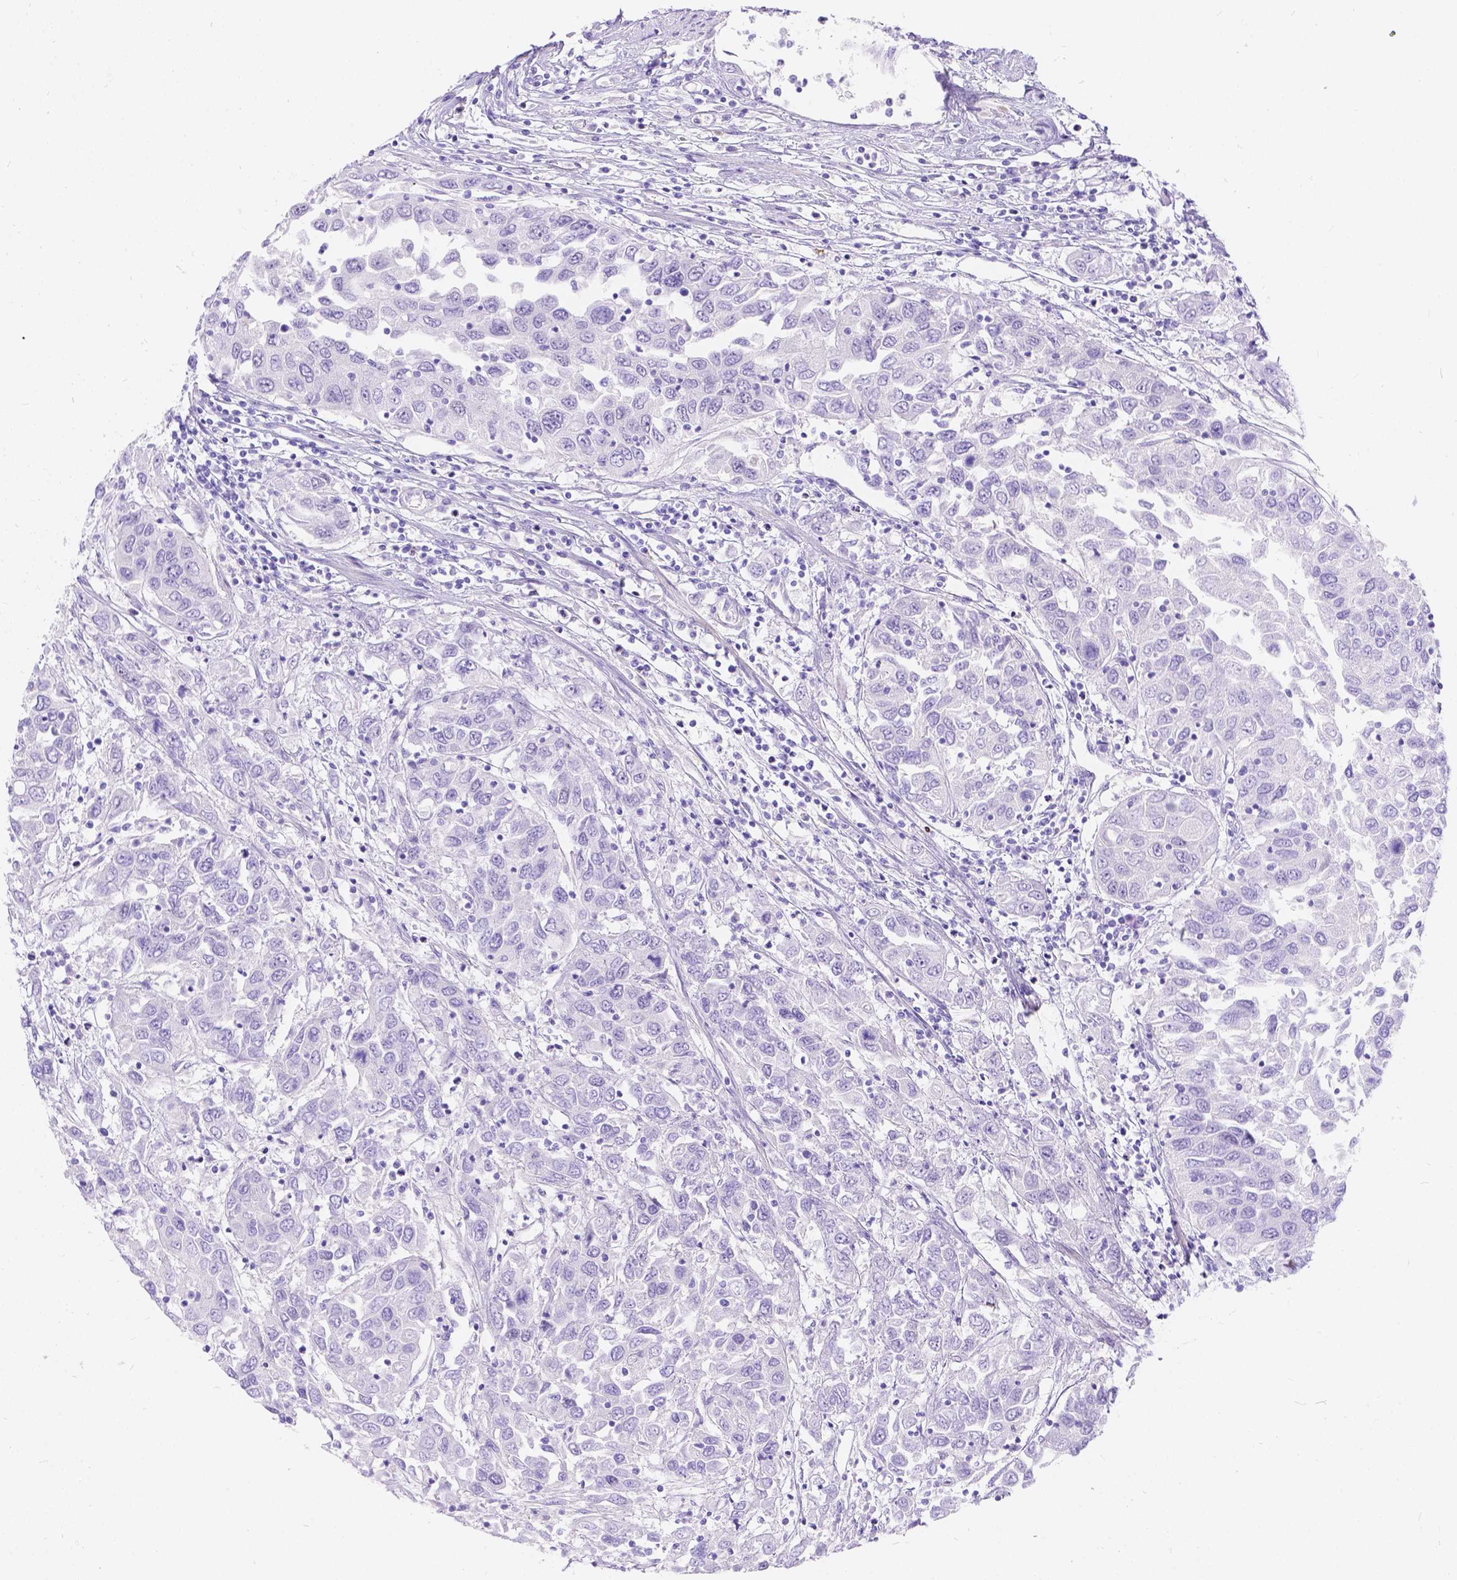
{"staining": {"intensity": "negative", "quantity": "none", "location": "none"}, "tissue": "urothelial cancer", "cell_type": "Tumor cells", "image_type": "cancer", "snomed": [{"axis": "morphology", "description": "Urothelial carcinoma, High grade"}, {"axis": "topography", "description": "Urinary bladder"}], "caption": "Tumor cells are negative for protein expression in human urothelial carcinoma (high-grade).", "gene": "KLHL10", "patient": {"sex": "male", "age": 76}}